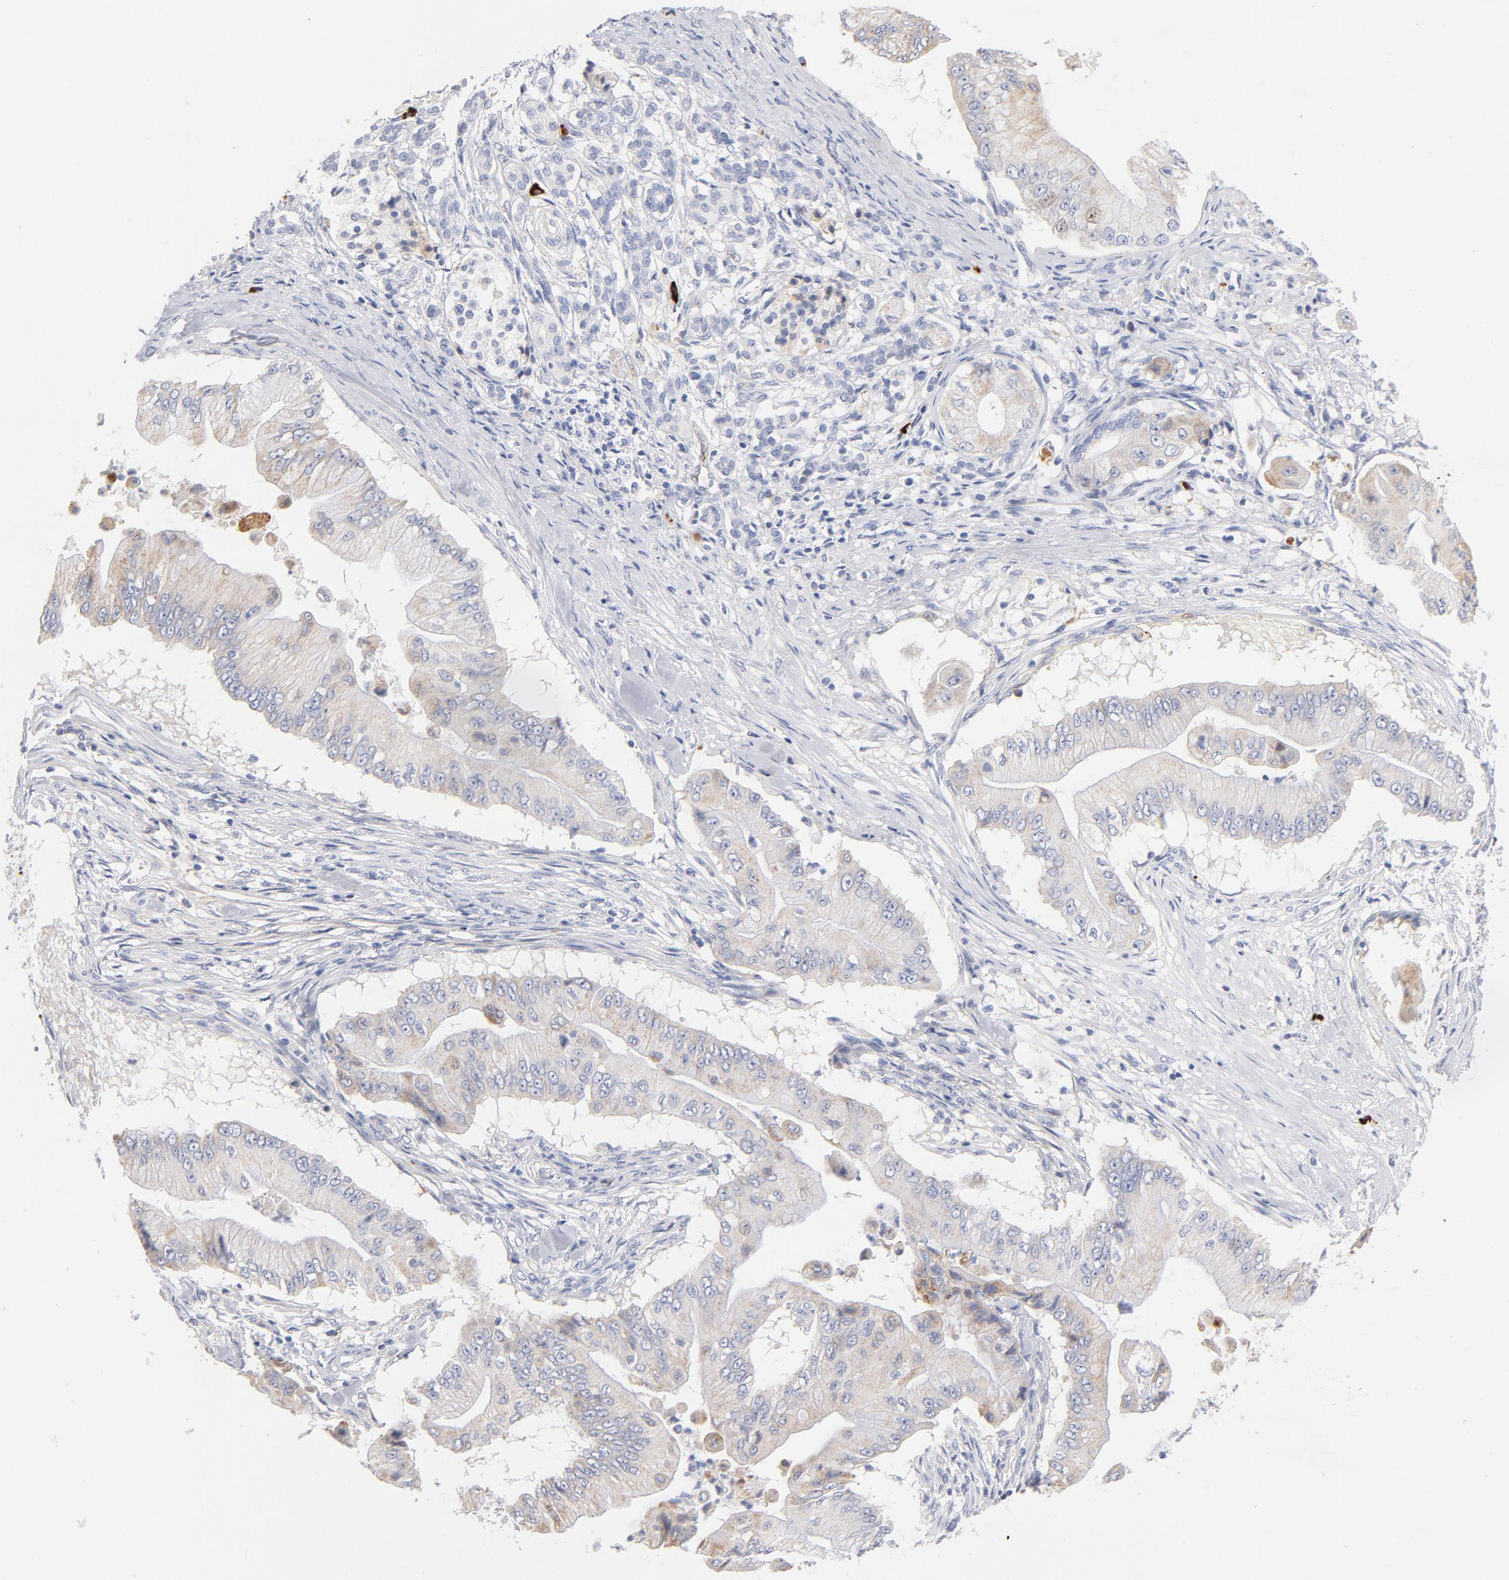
{"staining": {"intensity": "negative", "quantity": "none", "location": "none"}, "tissue": "pancreatic cancer", "cell_type": "Tumor cells", "image_type": "cancer", "snomed": [{"axis": "morphology", "description": "Adenocarcinoma, NOS"}, {"axis": "topography", "description": "Pancreas"}], "caption": "Tumor cells show no significant protein expression in pancreatic adenocarcinoma.", "gene": "PLAT", "patient": {"sex": "male", "age": 62}}